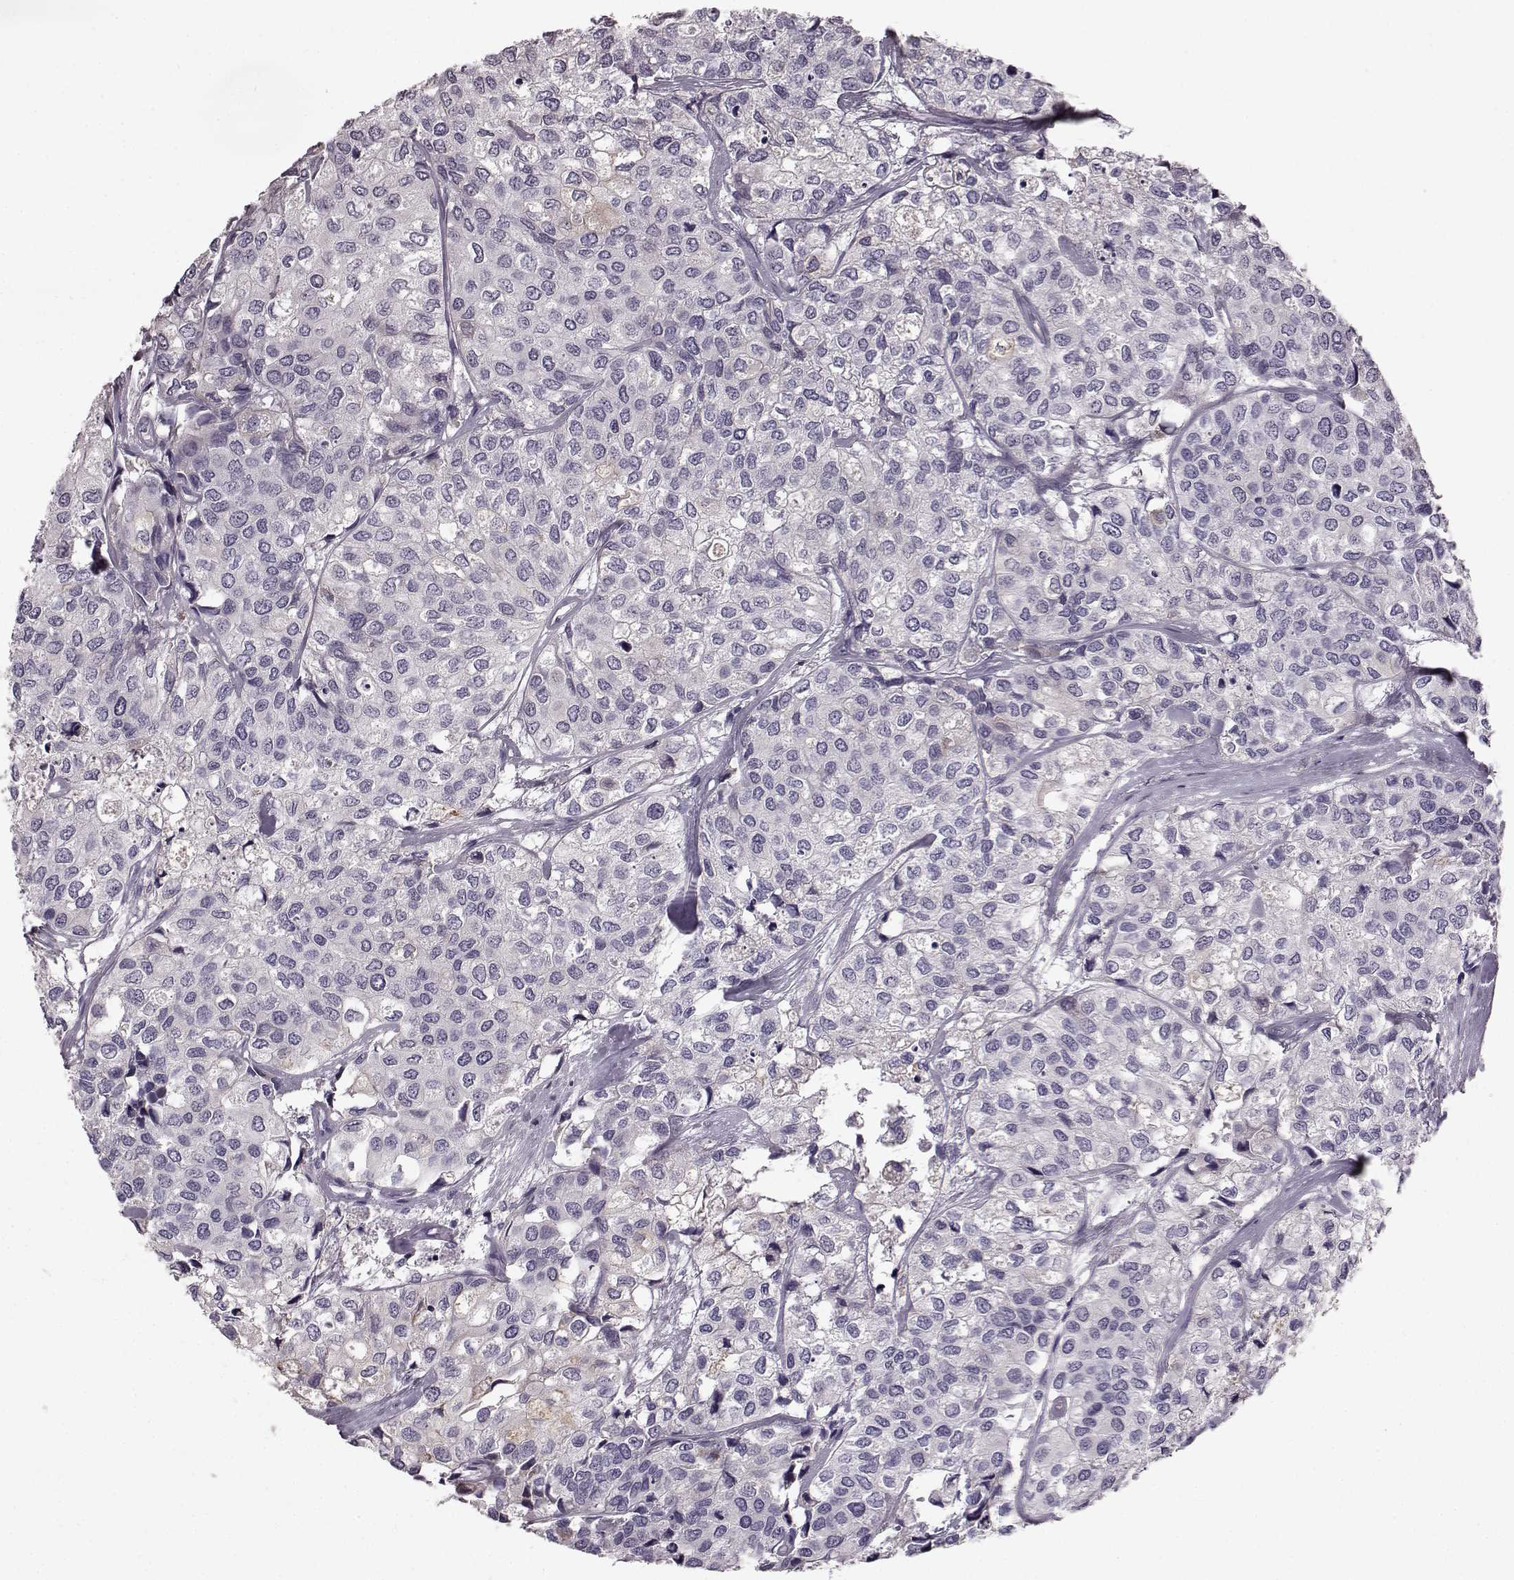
{"staining": {"intensity": "negative", "quantity": "none", "location": "none"}, "tissue": "urothelial cancer", "cell_type": "Tumor cells", "image_type": "cancer", "snomed": [{"axis": "morphology", "description": "Urothelial carcinoma, High grade"}, {"axis": "topography", "description": "Urinary bladder"}], "caption": "Immunohistochemistry (IHC) photomicrograph of neoplastic tissue: human high-grade urothelial carcinoma stained with DAB (3,3'-diaminobenzidine) shows no significant protein positivity in tumor cells.", "gene": "ODAD4", "patient": {"sex": "male", "age": 73}}